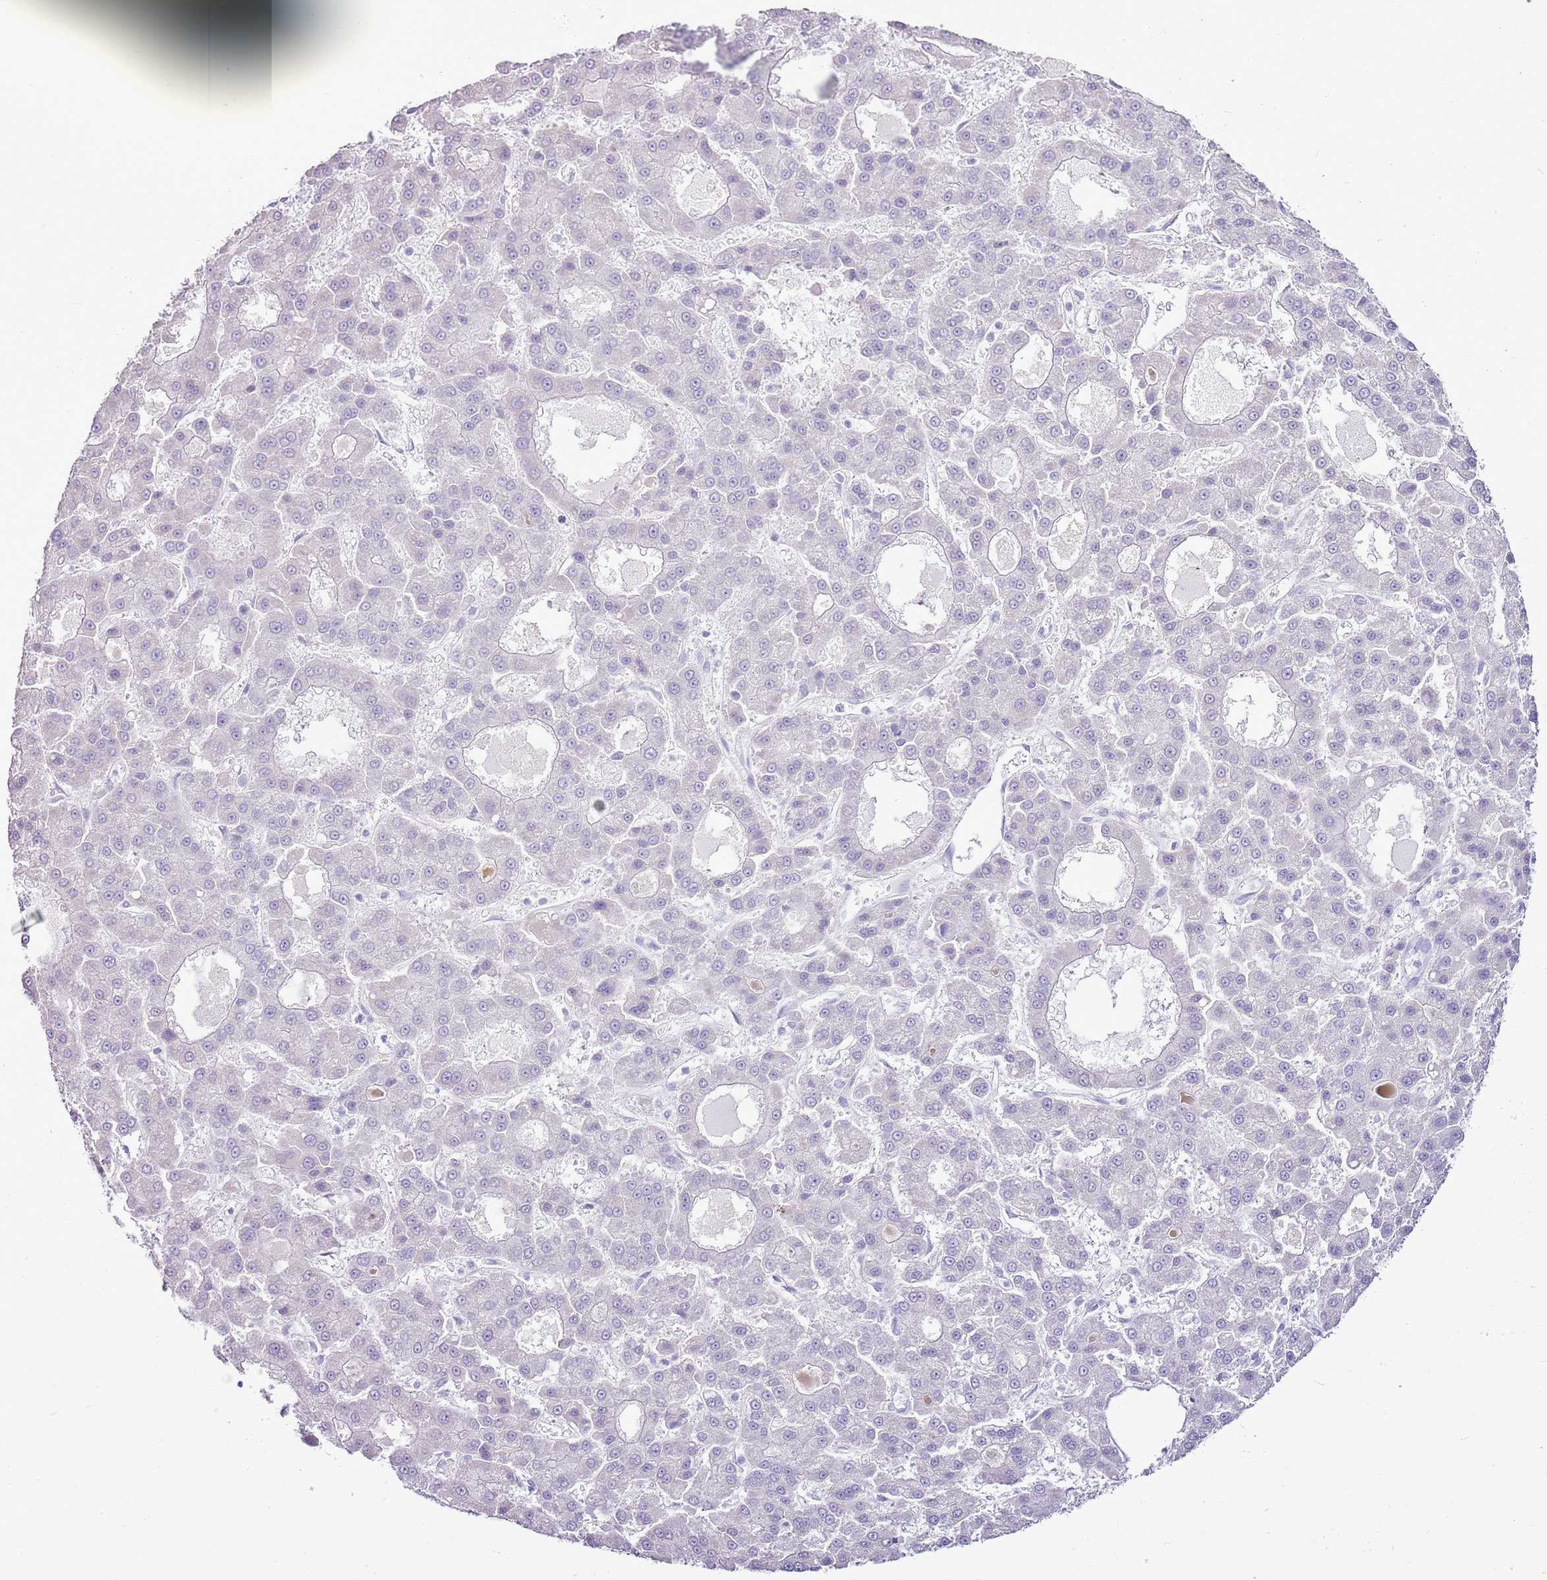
{"staining": {"intensity": "negative", "quantity": "none", "location": "none"}, "tissue": "liver cancer", "cell_type": "Tumor cells", "image_type": "cancer", "snomed": [{"axis": "morphology", "description": "Carcinoma, Hepatocellular, NOS"}, {"axis": "topography", "description": "Liver"}], "caption": "Tumor cells are negative for protein expression in human liver cancer (hepatocellular carcinoma). (DAB (3,3'-diaminobenzidine) IHC visualized using brightfield microscopy, high magnification).", "gene": "CNFN", "patient": {"sex": "male", "age": 70}}